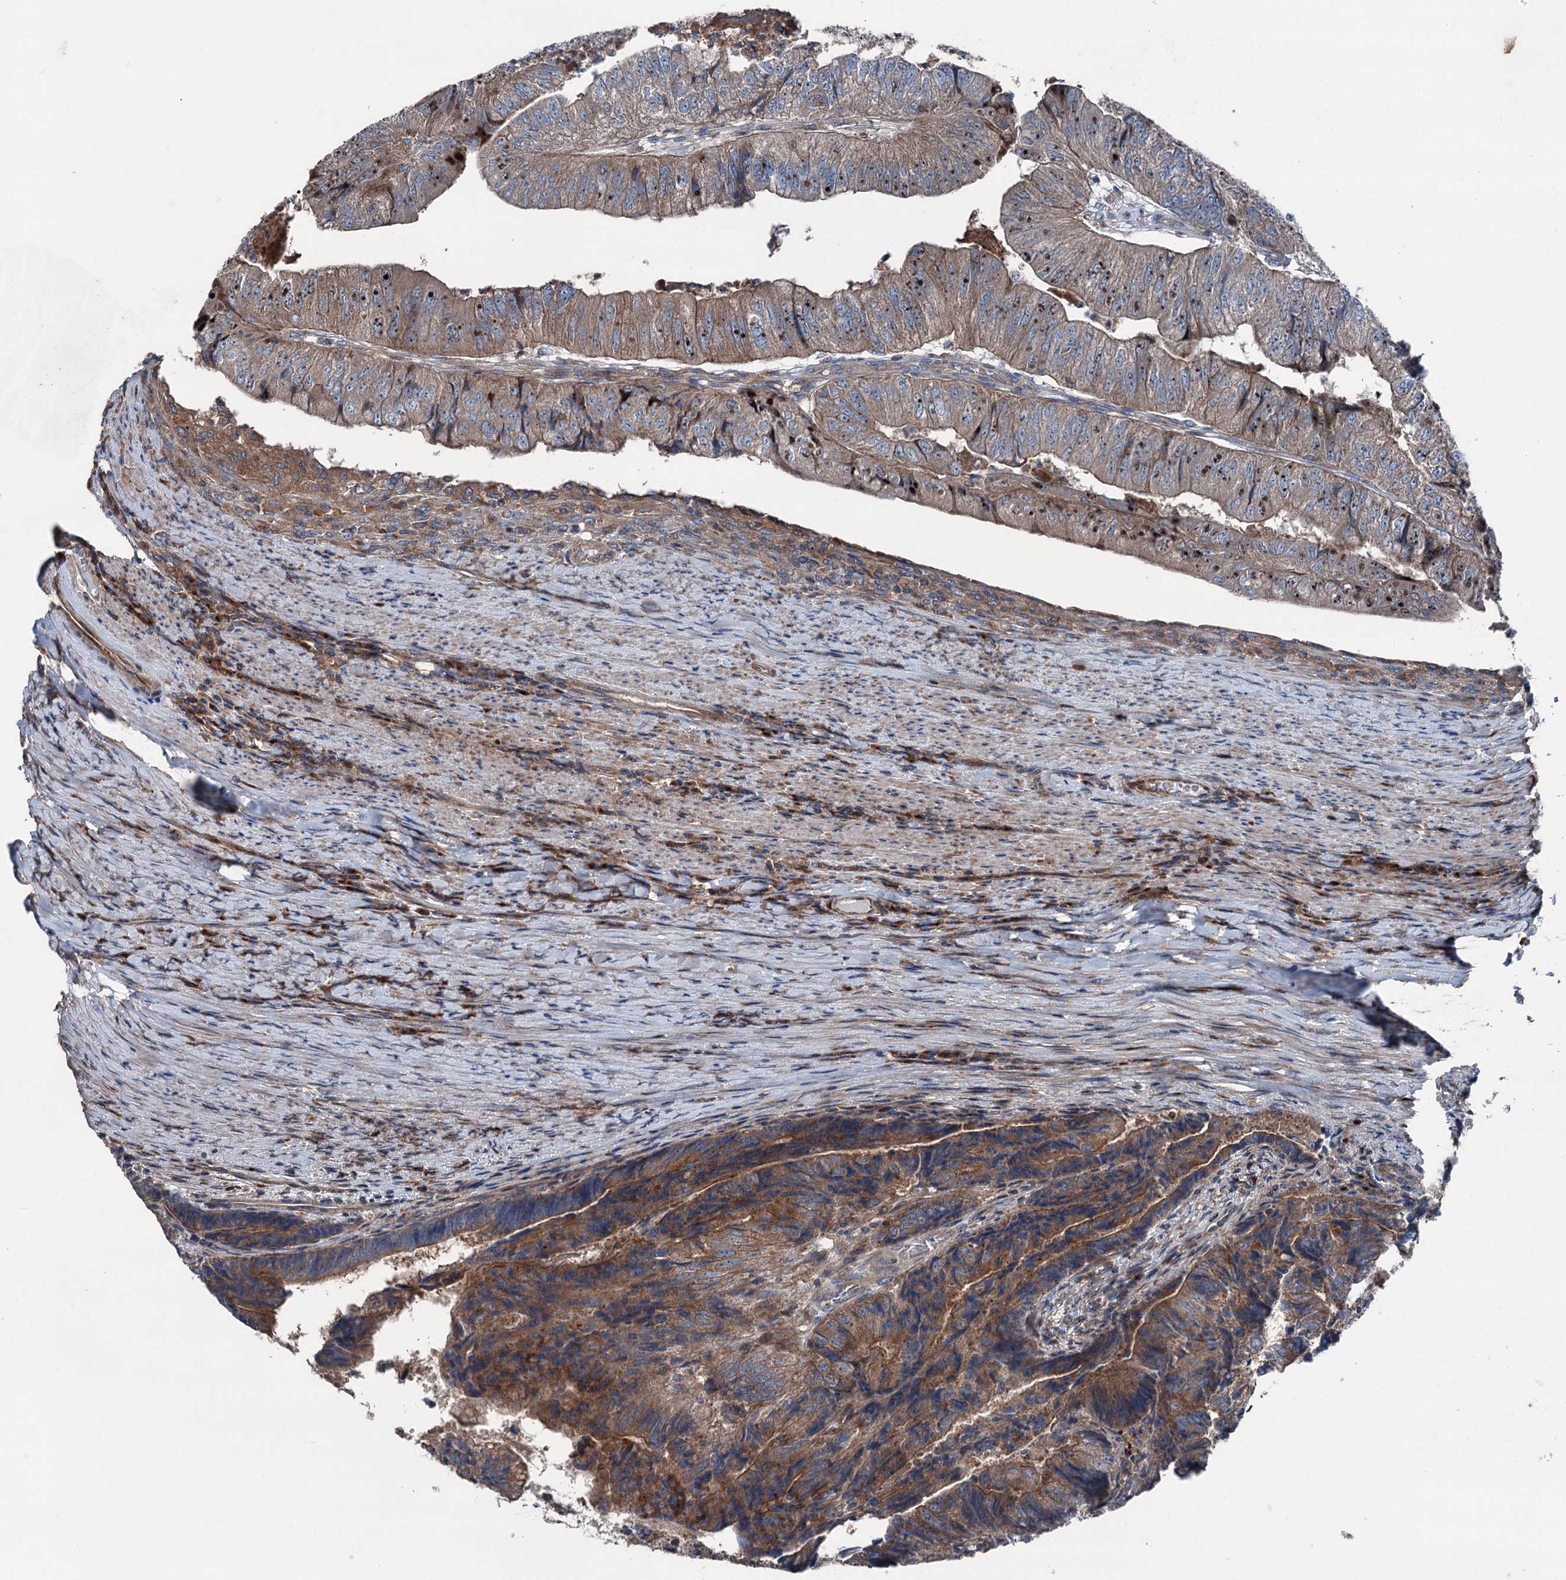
{"staining": {"intensity": "moderate", "quantity": "25%-75%", "location": "cytoplasmic/membranous"}, "tissue": "colorectal cancer", "cell_type": "Tumor cells", "image_type": "cancer", "snomed": [{"axis": "morphology", "description": "Adenocarcinoma, NOS"}, {"axis": "topography", "description": "Colon"}], "caption": "IHC photomicrograph of neoplastic tissue: human adenocarcinoma (colorectal) stained using immunohistochemistry shows medium levels of moderate protein expression localized specifically in the cytoplasmic/membranous of tumor cells, appearing as a cytoplasmic/membranous brown color.", "gene": "RUFY1", "patient": {"sex": "female", "age": 67}}